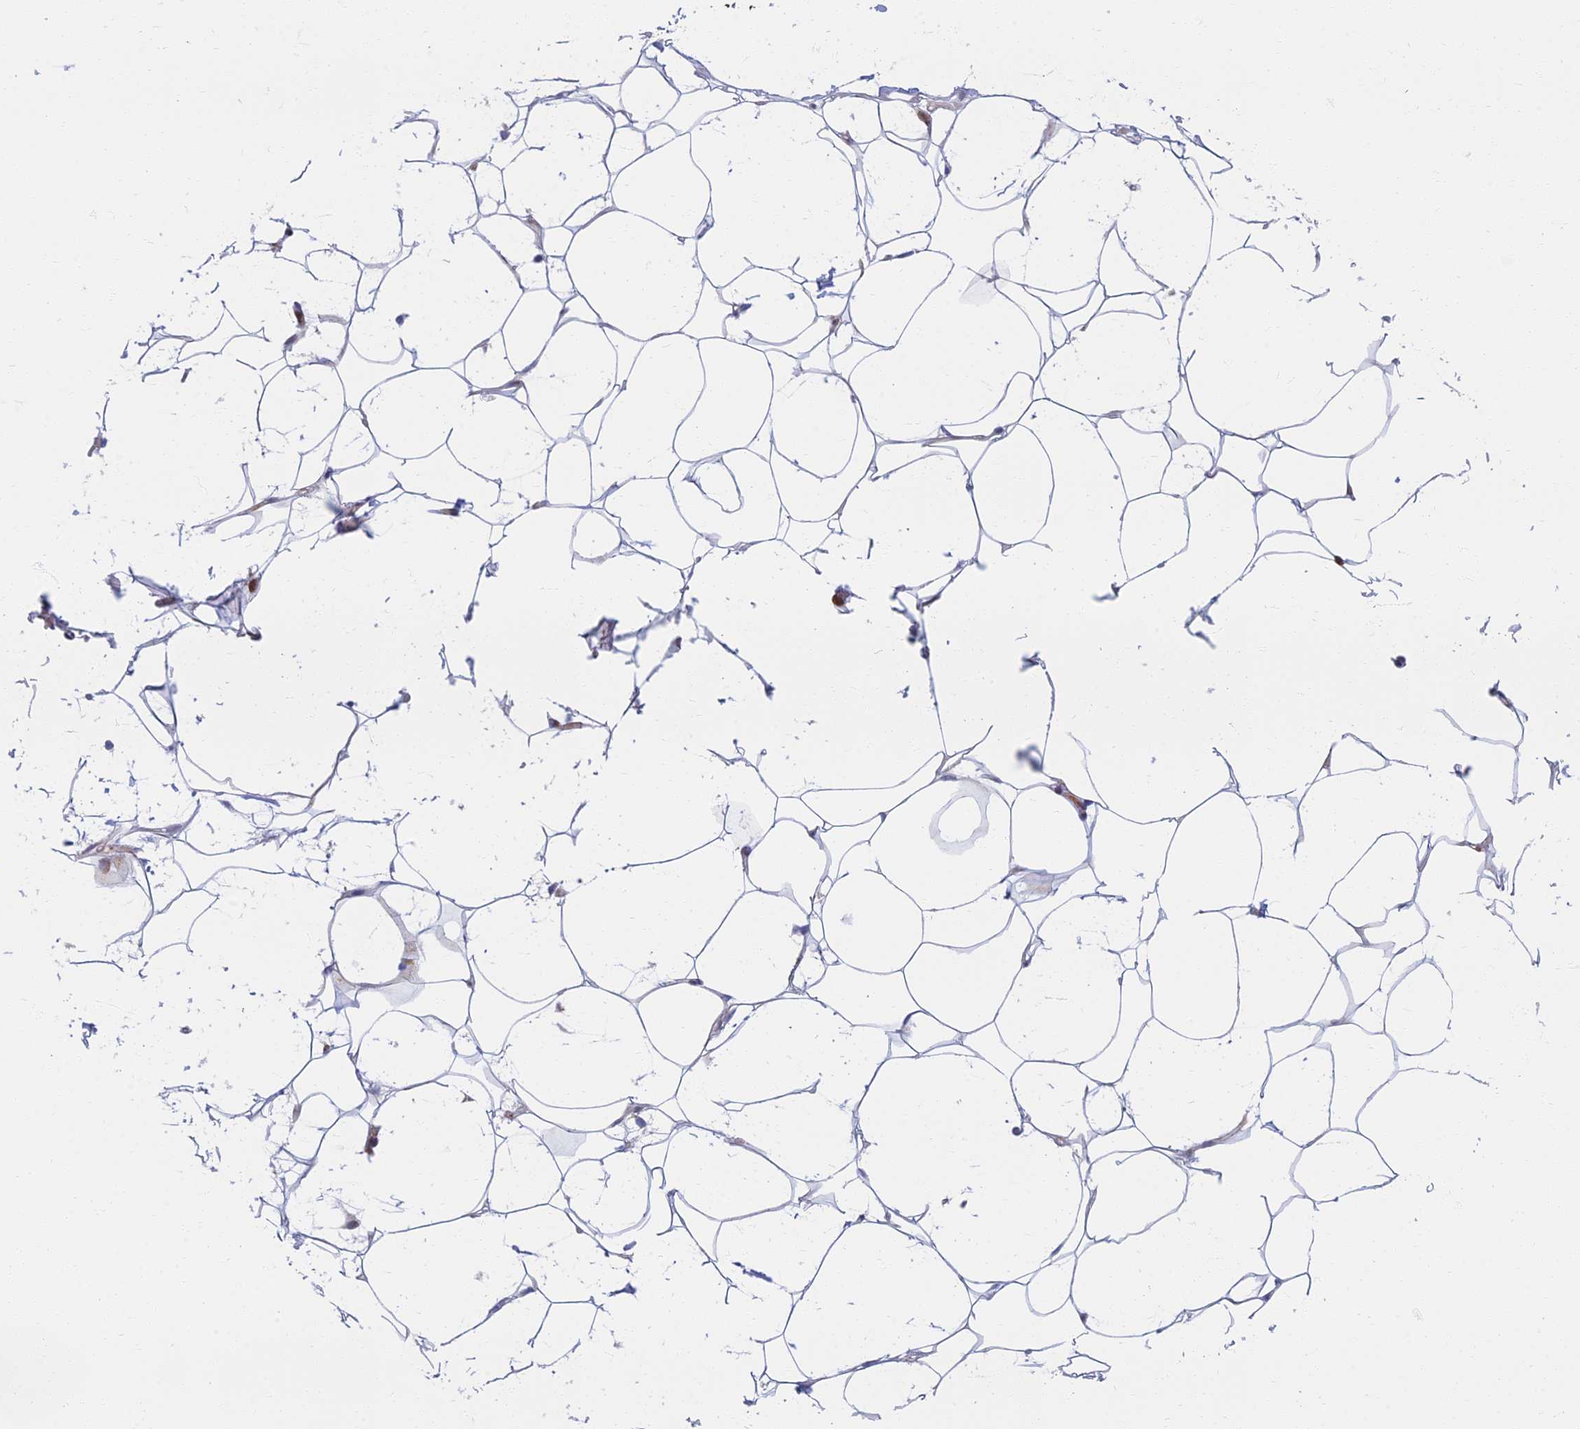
{"staining": {"intensity": "negative", "quantity": "none", "location": "none"}, "tissue": "adipose tissue", "cell_type": "Adipocytes", "image_type": "normal", "snomed": [{"axis": "morphology", "description": "Normal tissue, NOS"}, {"axis": "topography", "description": "Breast"}], "caption": "This is an IHC micrograph of unremarkable human adipose tissue. There is no staining in adipocytes.", "gene": "C15orf40", "patient": {"sex": "female", "age": 26}}